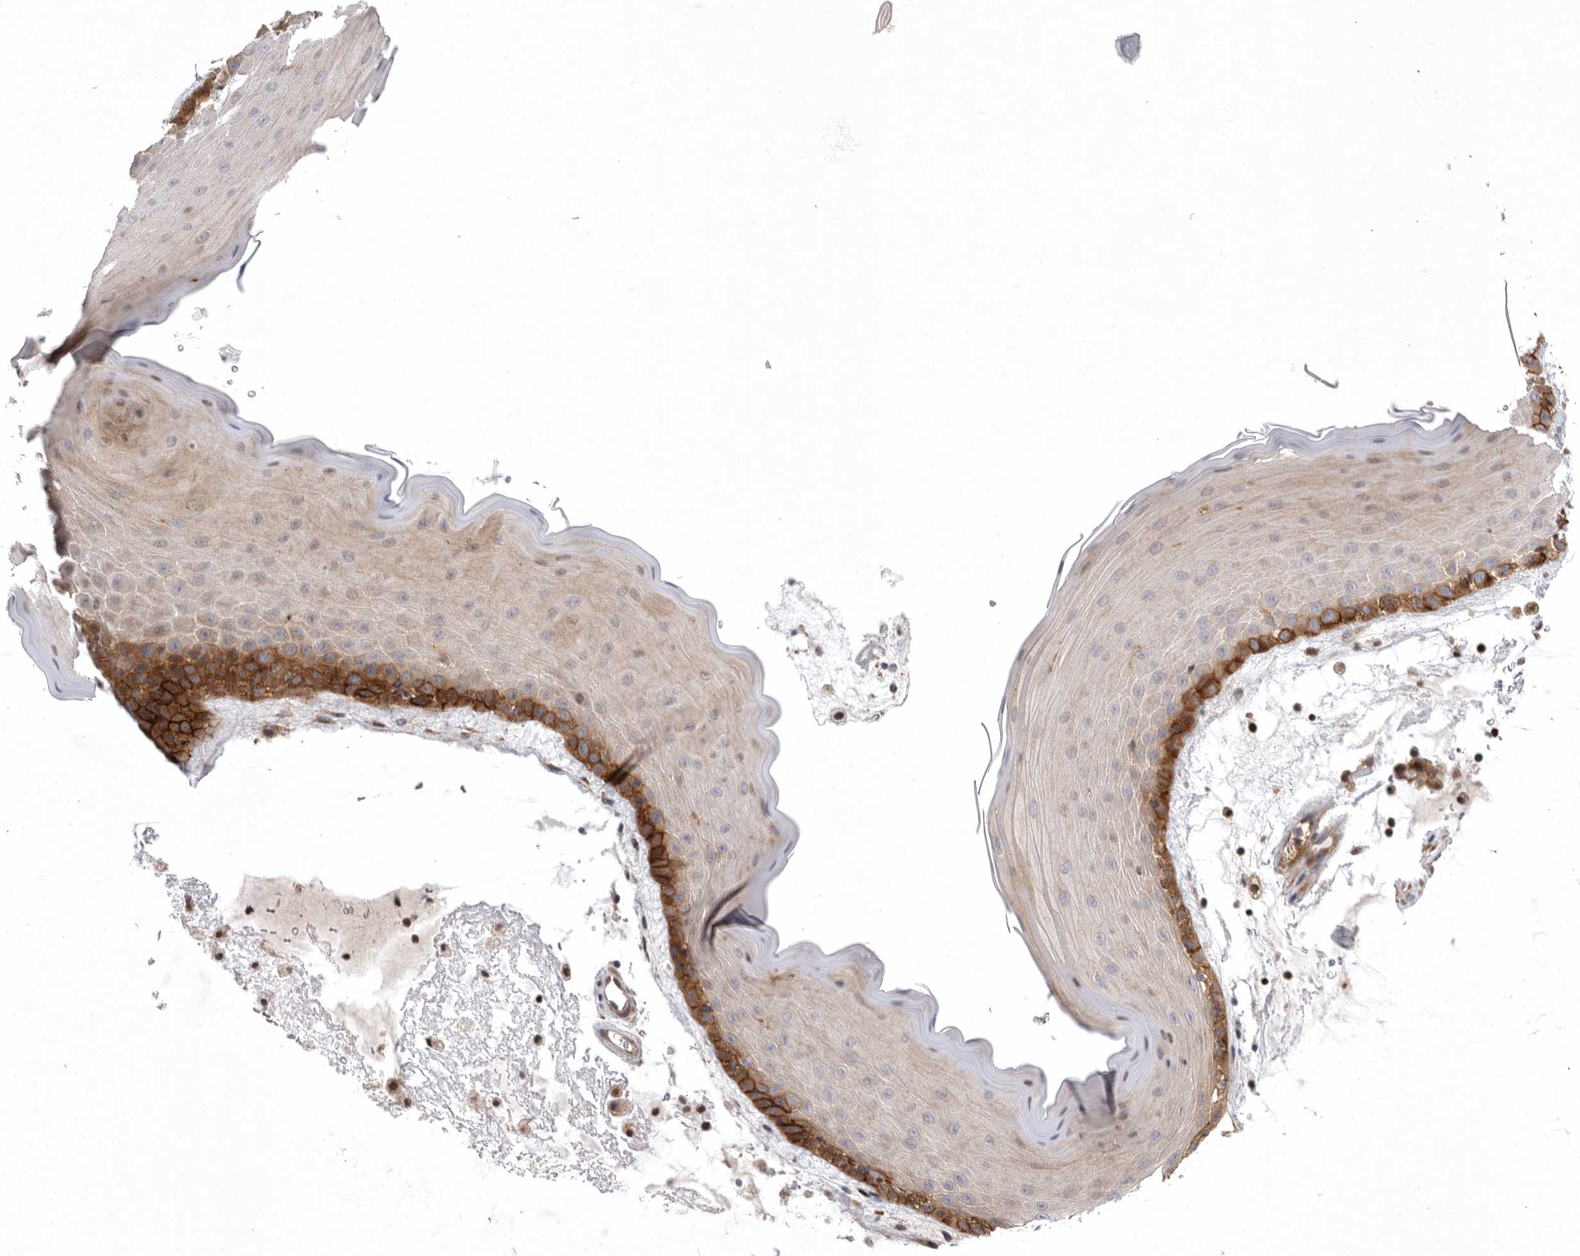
{"staining": {"intensity": "strong", "quantity": "<25%", "location": "cytoplasmic/membranous"}, "tissue": "oral mucosa", "cell_type": "Squamous epithelial cells", "image_type": "normal", "snomed": [{"axis": "morphology", "description": "Normal tissue, NOS"}, {"axis": "topography", "description": "Oral tissue"}], "caption": "An immunohistochemistry histopathology image of benign tissue is shown. Protein staining in brown shows strong cytoplasmic/membranous positivity in oral mucosa within squamous epithelial cells. Nuclei are stained in blue.", "gene": "MPZL1", "patient": {"sex": "male", "age": 13}}